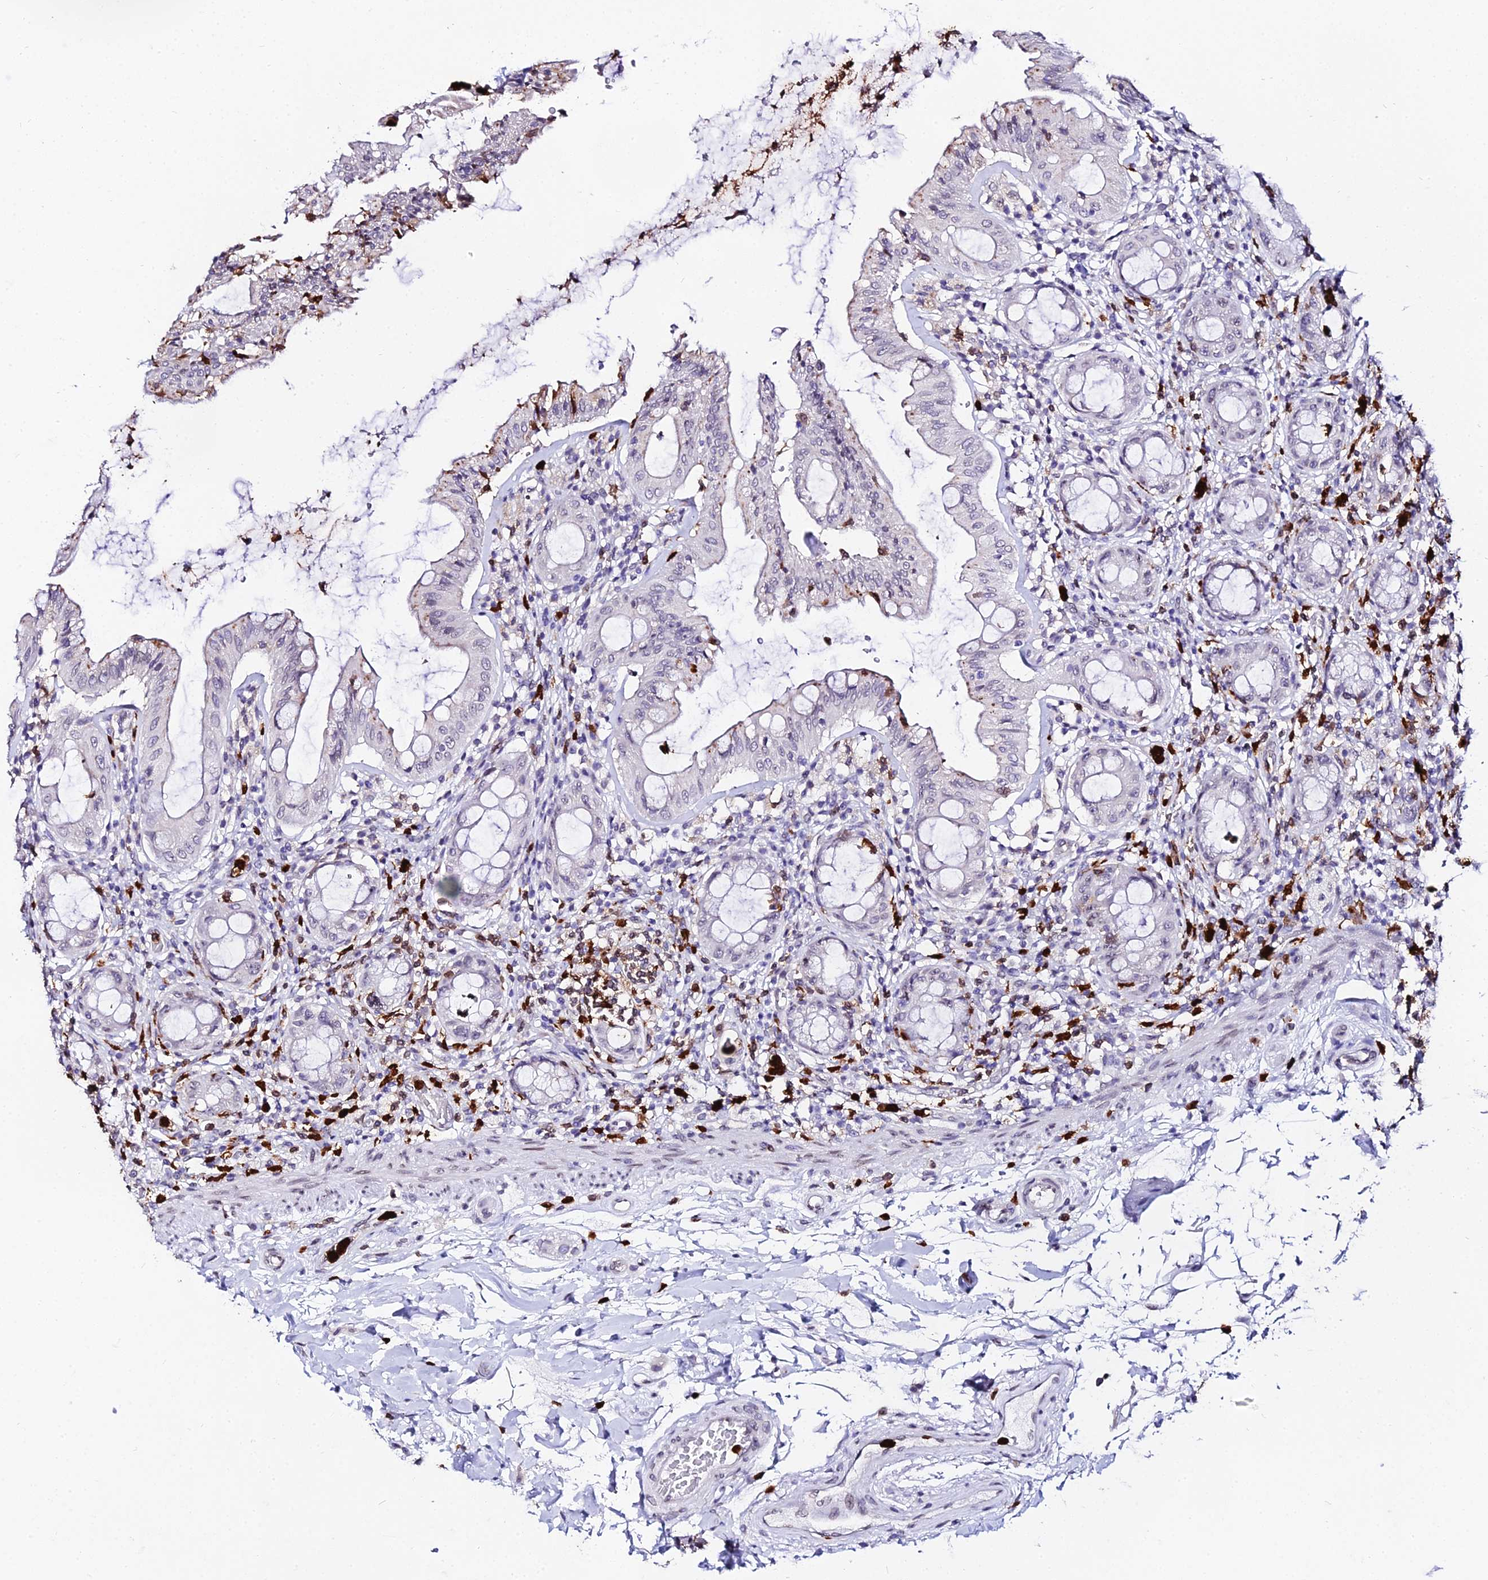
{"staining": {"intensity": "negative", "quantity": "none", "location": "none"}, "tissue": "rectum", "cell_type": "Glandular cells", "image_type": "normal", "snomed": [{"axis": "morphology", "description": "Normal tissue, NOS"}, {"axis": "topography", "description": "Rectum"}], "caption": "The micrograph exhibits no staining of glandular cells in normal rectum.", "gene": "MCM10", "patient": {"sex": "female", "age": 57}}